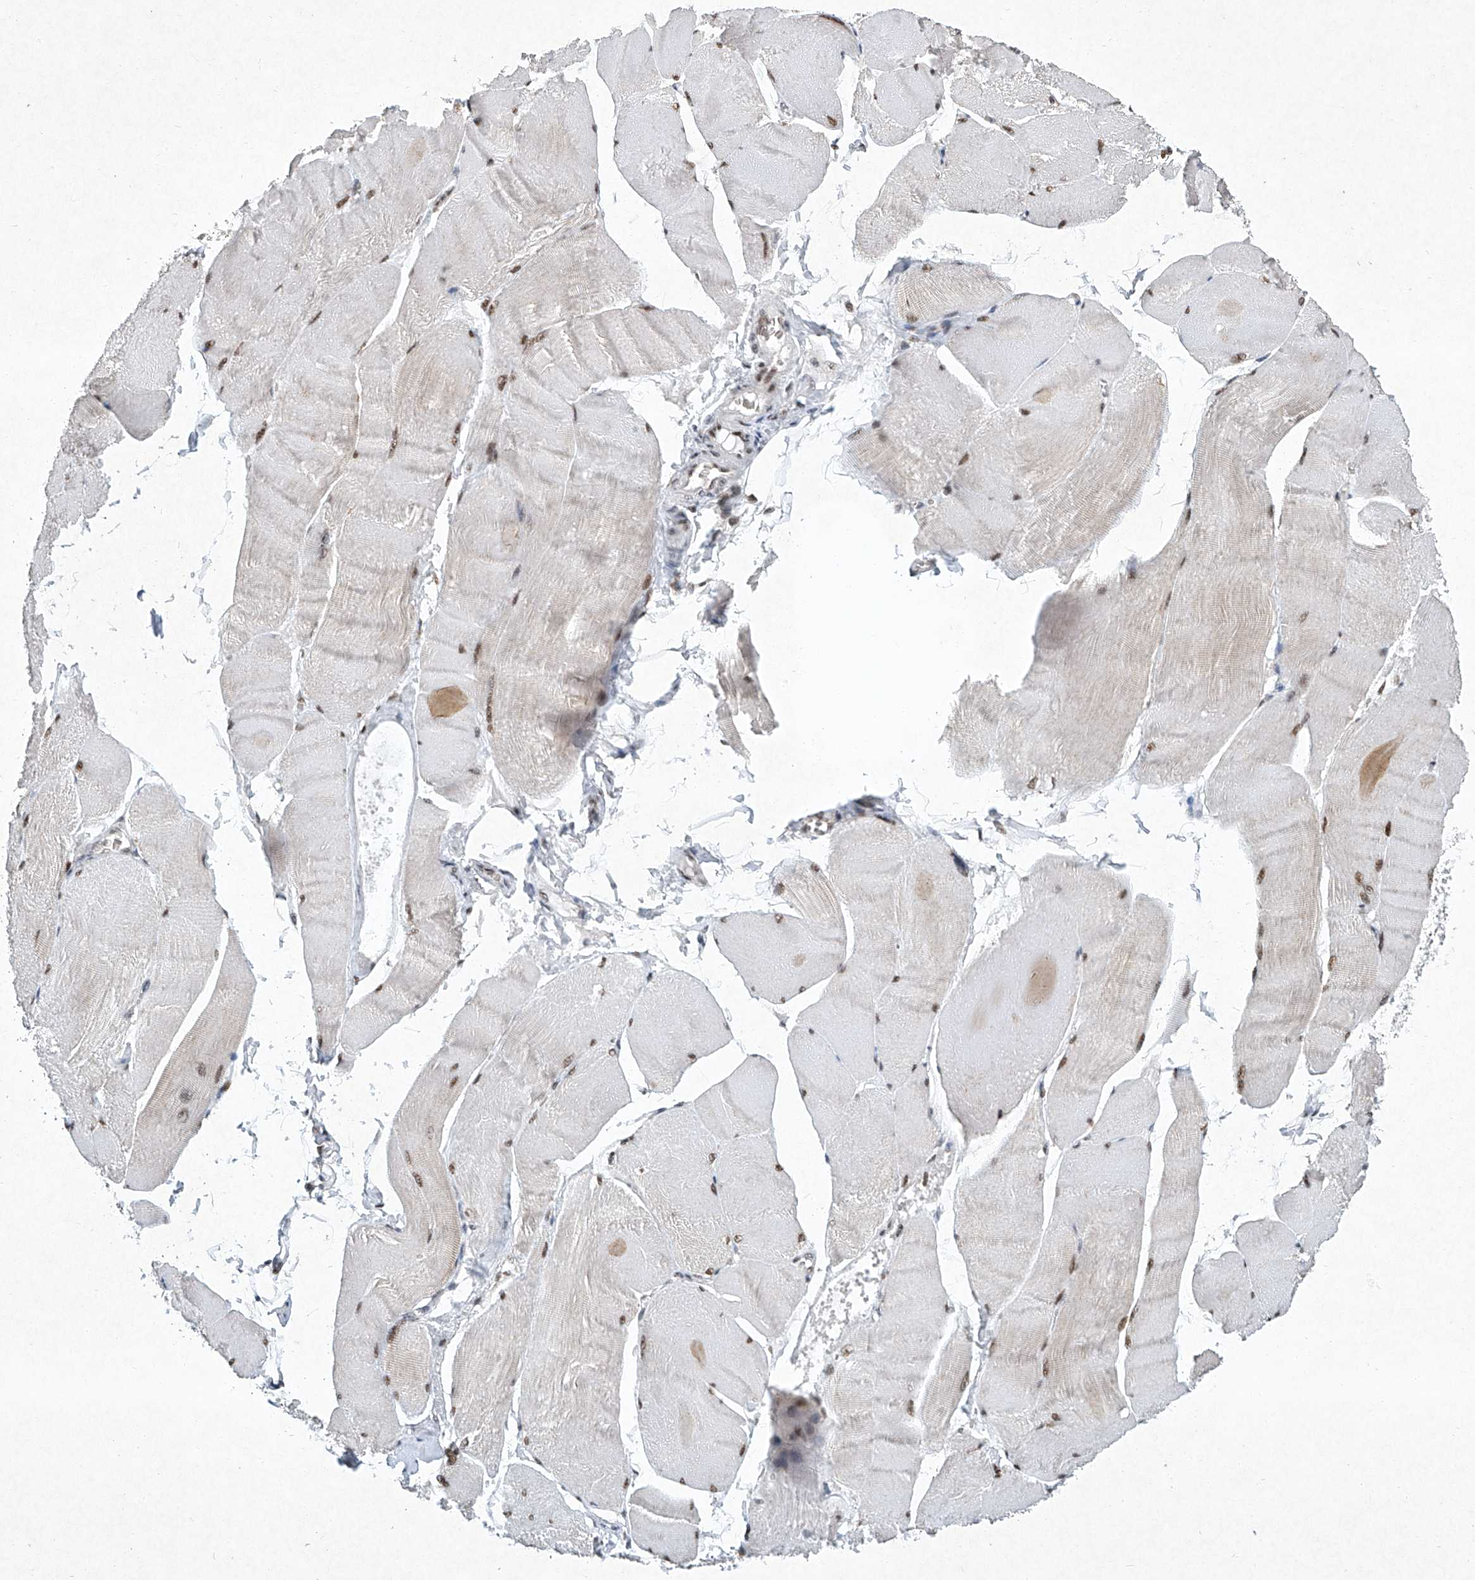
{"staining": {"intensity": "moderate", "quantity": "25%-75%", "location": "nuclear"}, "tissue": "skeletal muscle", "cell_type": "Myocytes", "image_type": "normal", "snomed": [{"axis": "morphology", "description": "Normal tissue, NOS"}, {"axis": "morphology", "description": "Basal cell carcinoma"}, {"axis": "topography", "description": "Skeletal muscle"}], "caption": "A brown stain labels moderate nuclear positivity of a protein in myocytes of unremarkable human skeletal muscle. (DAB (3,3'-diaminobenzidine) IHC with brightfield microscopy, high magnification).", "gene": "TFDP1", "patient": {"sex": "female", "age": 64}}